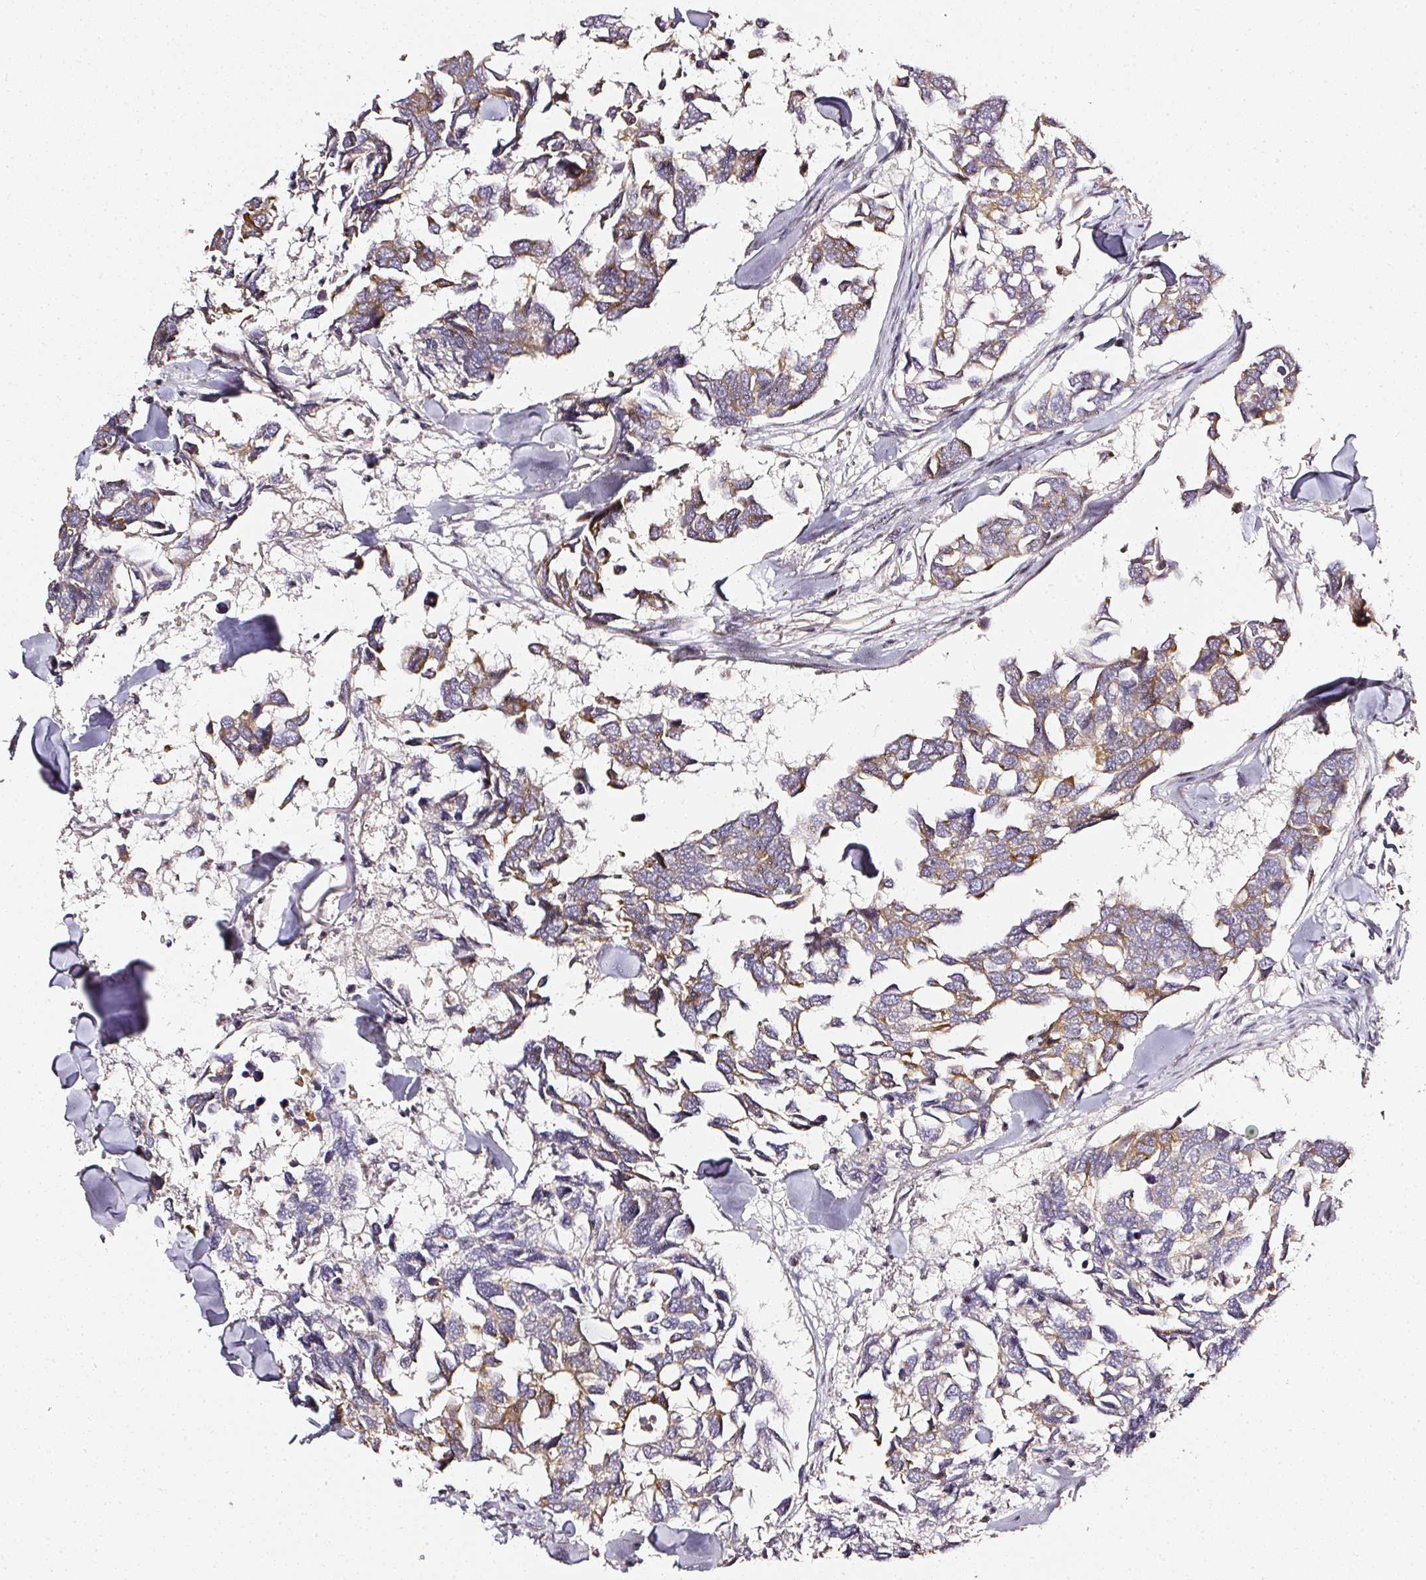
{"staining": {"intensity": "moderate", "quantity": ">75%", "location": "cytoplasmic/membranous"}, "tissue": "breast cancer", "cell_type": "Tumor cells", "image_type": "cancer", "snomed": [{"axis": "morphology", "description": "Duct carcinoma"}, {"axis": "topography", "description": "Breast"}], "caption": "Breast intraductal carcinoma stained with IHC exhibits moderate cytoplasmic/membranous positivity in about >75% of tumor cells.", "gene": "NTRK1", "patient": {"sex": "female", "age": 83}}